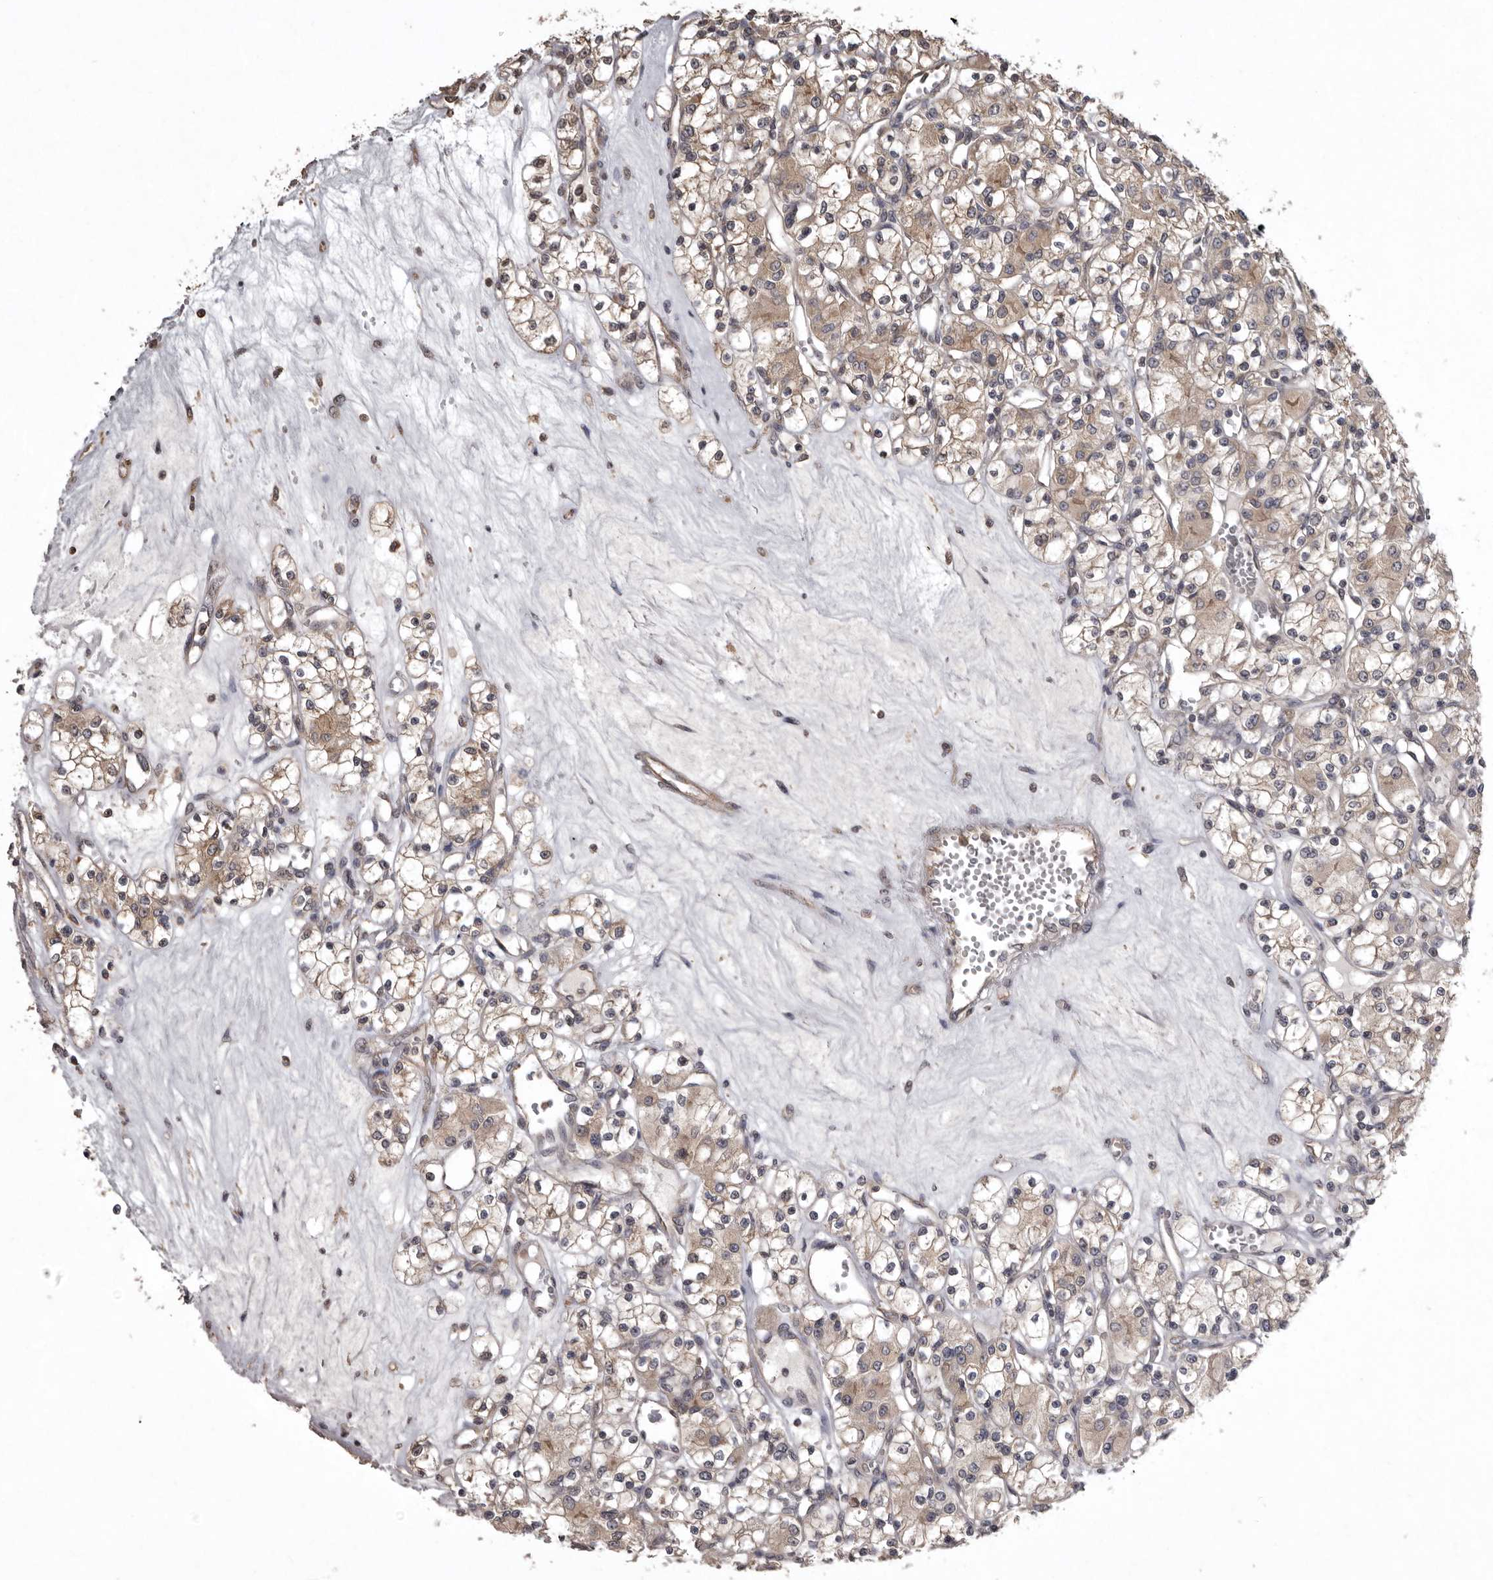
{"staining": {"intensity": "moderate", "quantity": ">75%", "location": "cytoplasmic/membranous"}, "tissue": "renal cancer", "cell_type": "Tumor cells", "image_type": "cancer", "snomed": [{"axis": "morphology", "description": "Adenocarcinoma, NOS"}, {"axis": "topography", "description": "Kidney"}], "caption": "High-magnification brightfield microscopy of adenocarcinoma (renal) stained with DAB (3,3'-diaminobenzidine) (brown) and counterstained with hematoxylin (blue). tumor cells exhibit moderate cytoplasmic/membranous positivity is present in about>75% of cells.", "gene": "DARS1", "patient": {"sex": "female", "age": 59}}